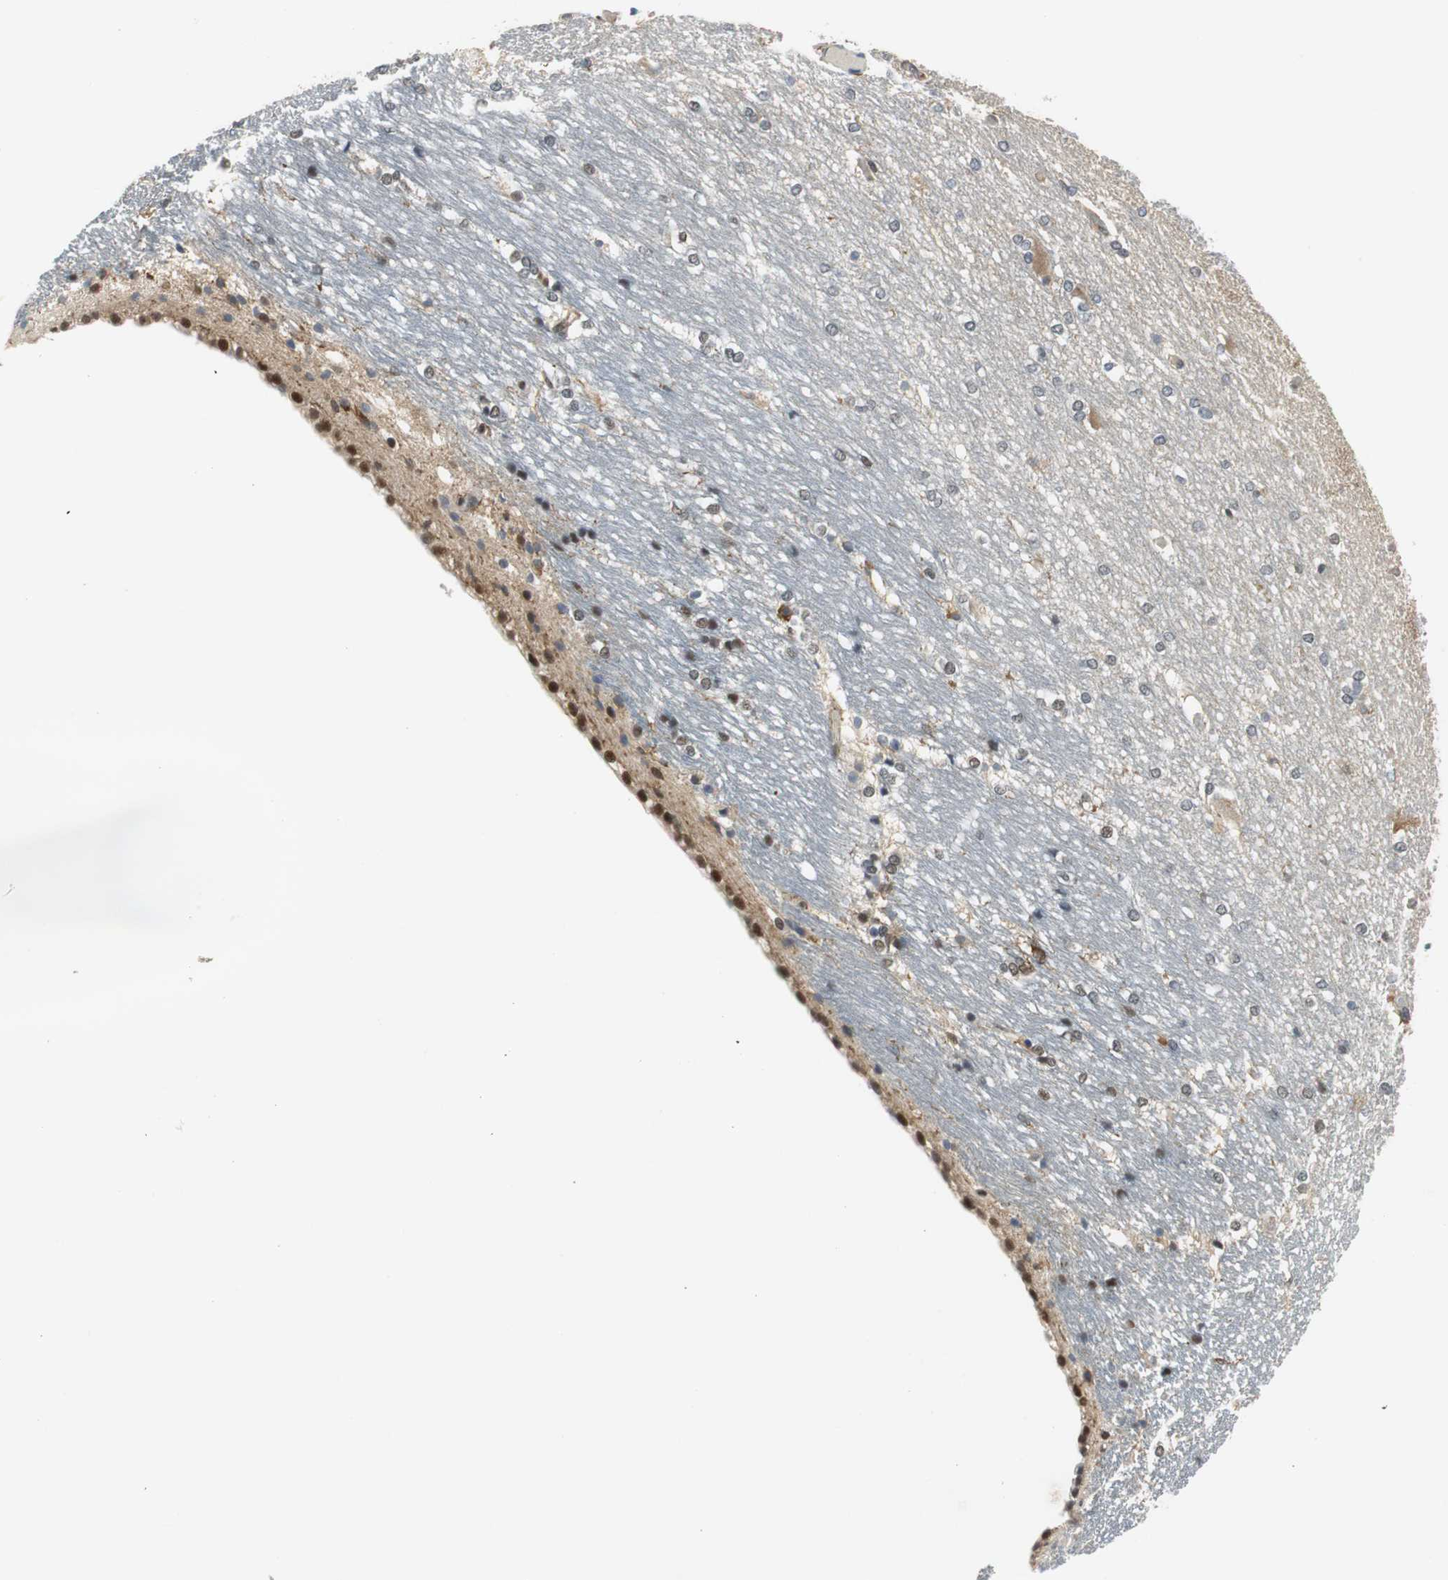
{"staining": {"intensity": "moderate", "quantity": "<25%", "location": "nuclear"}, "tissue": "hippocampus", "cell_type": "Glial cells", "image_type": "normal", "snomed": [{"axis": "morphology", "description": "Normal tissue, NOS"}, {"axis": "topography", "description": "Hippocampus"}], "caption": "This micrograph displays IHC staining of normal hippocampus, with low moderate nuclear expression in about <25% of glial cells.", "gene": "ARPC3", "patient": {"sex": "female", "age": 19}}